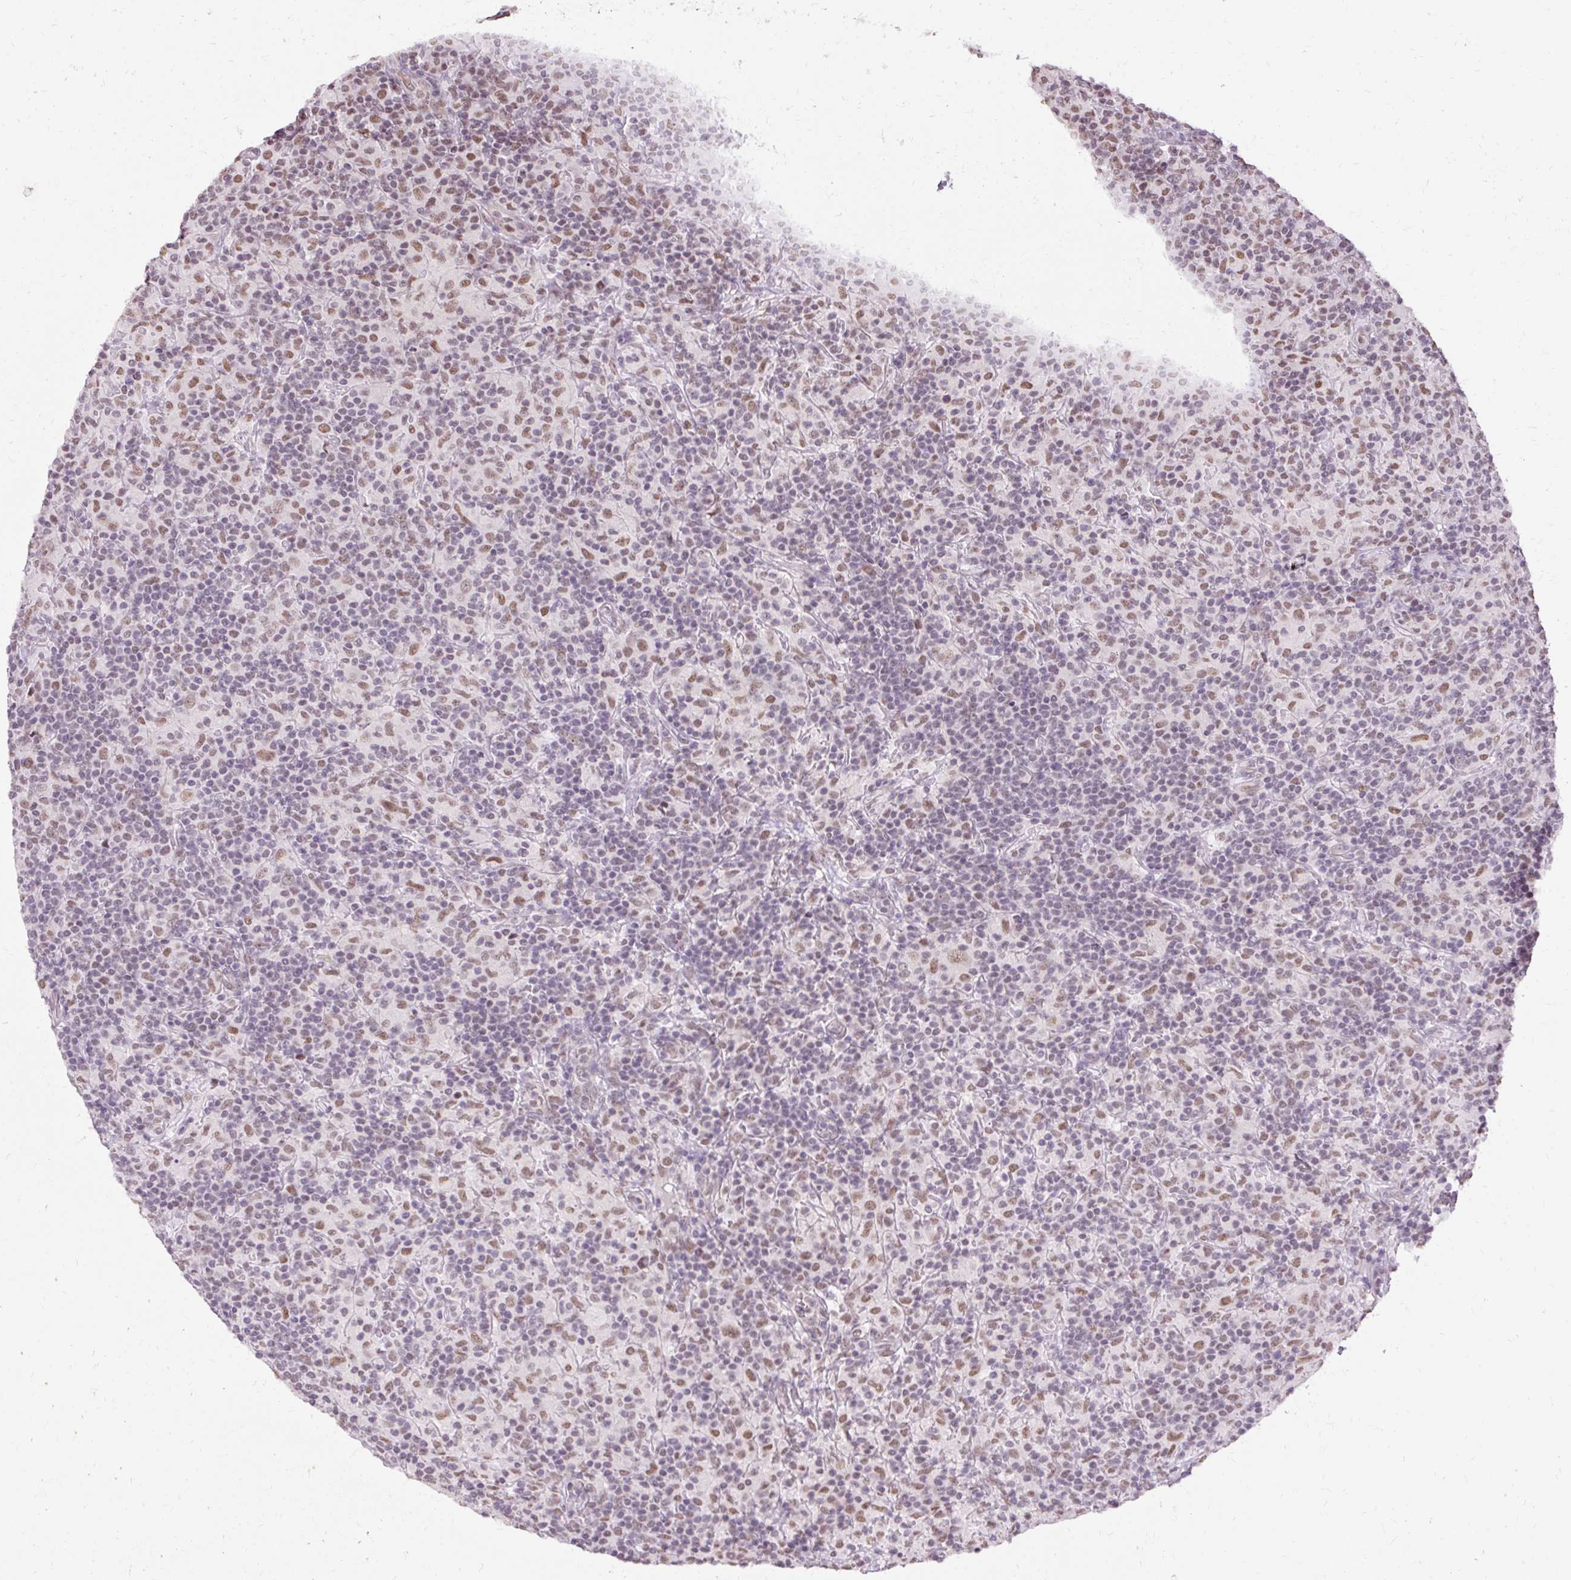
{"staining": {"intensity": "moderate", "quantity": ">75%", "location": "nuclear"}, "tissue": "lymphoma", "cell_type": "Tumor cells", "image_type": "cancer", "snomed": [{"axis": "morphology", "description": "Hodgkin's disease, NOS"}, {"axis": "topography", "description": "Lymph node"}], "caption": "A brown stain highlights moderate nuclear positivity of a protein in human Hodgkin's disease tumor cells.", "gene": "NPIPB12", "patient": {"sex": "male", "age": 70}}